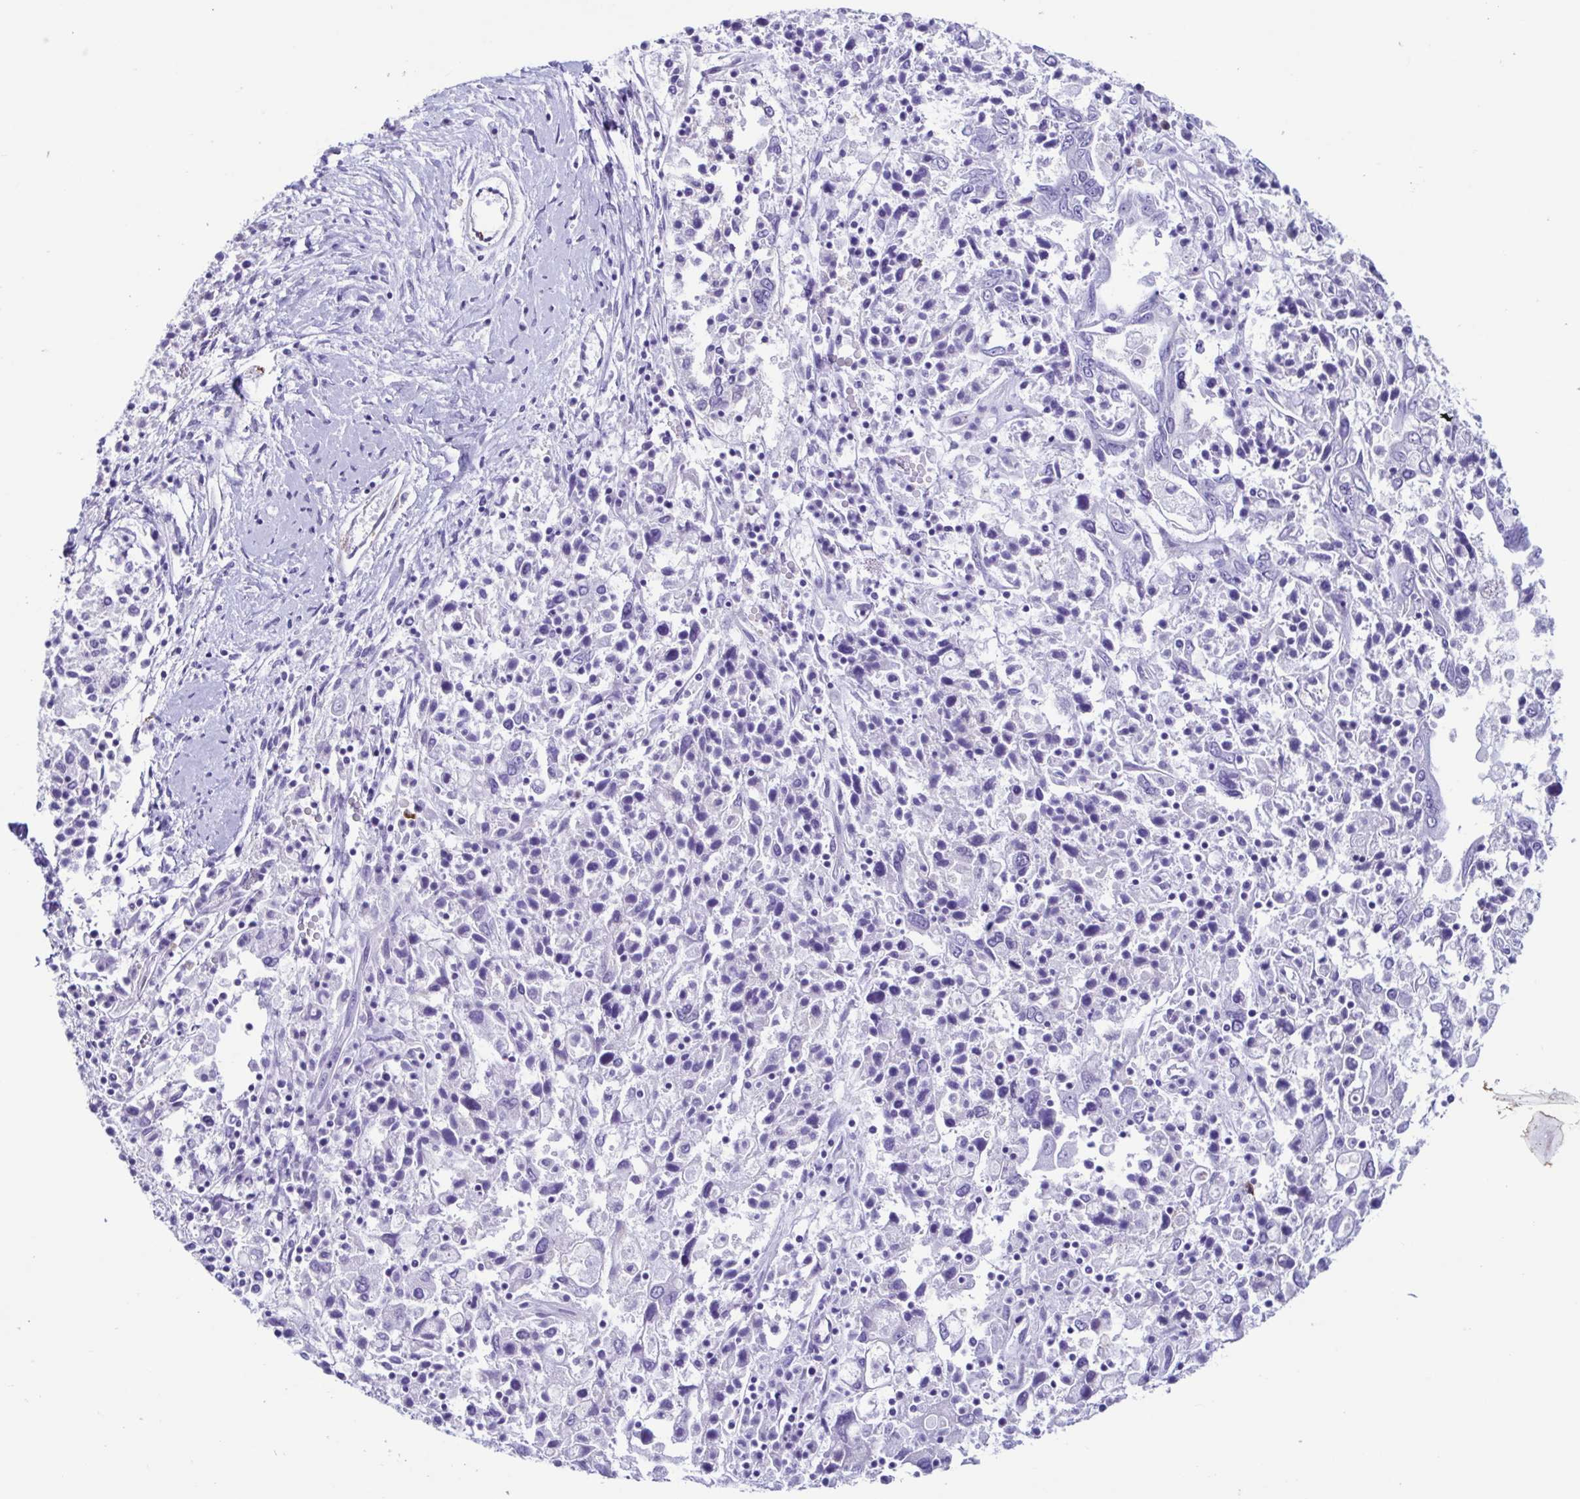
{"staining": {"intensity": "negative", "quantity": "none", "location": "none"}, "tissue": "ovarian cancer", "cell_type": "Tumor cells", "image_type": "cancer", "snomed": [{"axis": "morphology", "description": "Carcinoma, endometroid"}, {"axis": "topography", "description": "Ovary"}], "caption": "This image is of ovarian cancer stained with IHC to label a protein in brown with the nuclei are counter-stained blue. There is no staining in tumor cells.", "gene": "CYP11B1", "patient": {"sex": "female", "age": 62}}